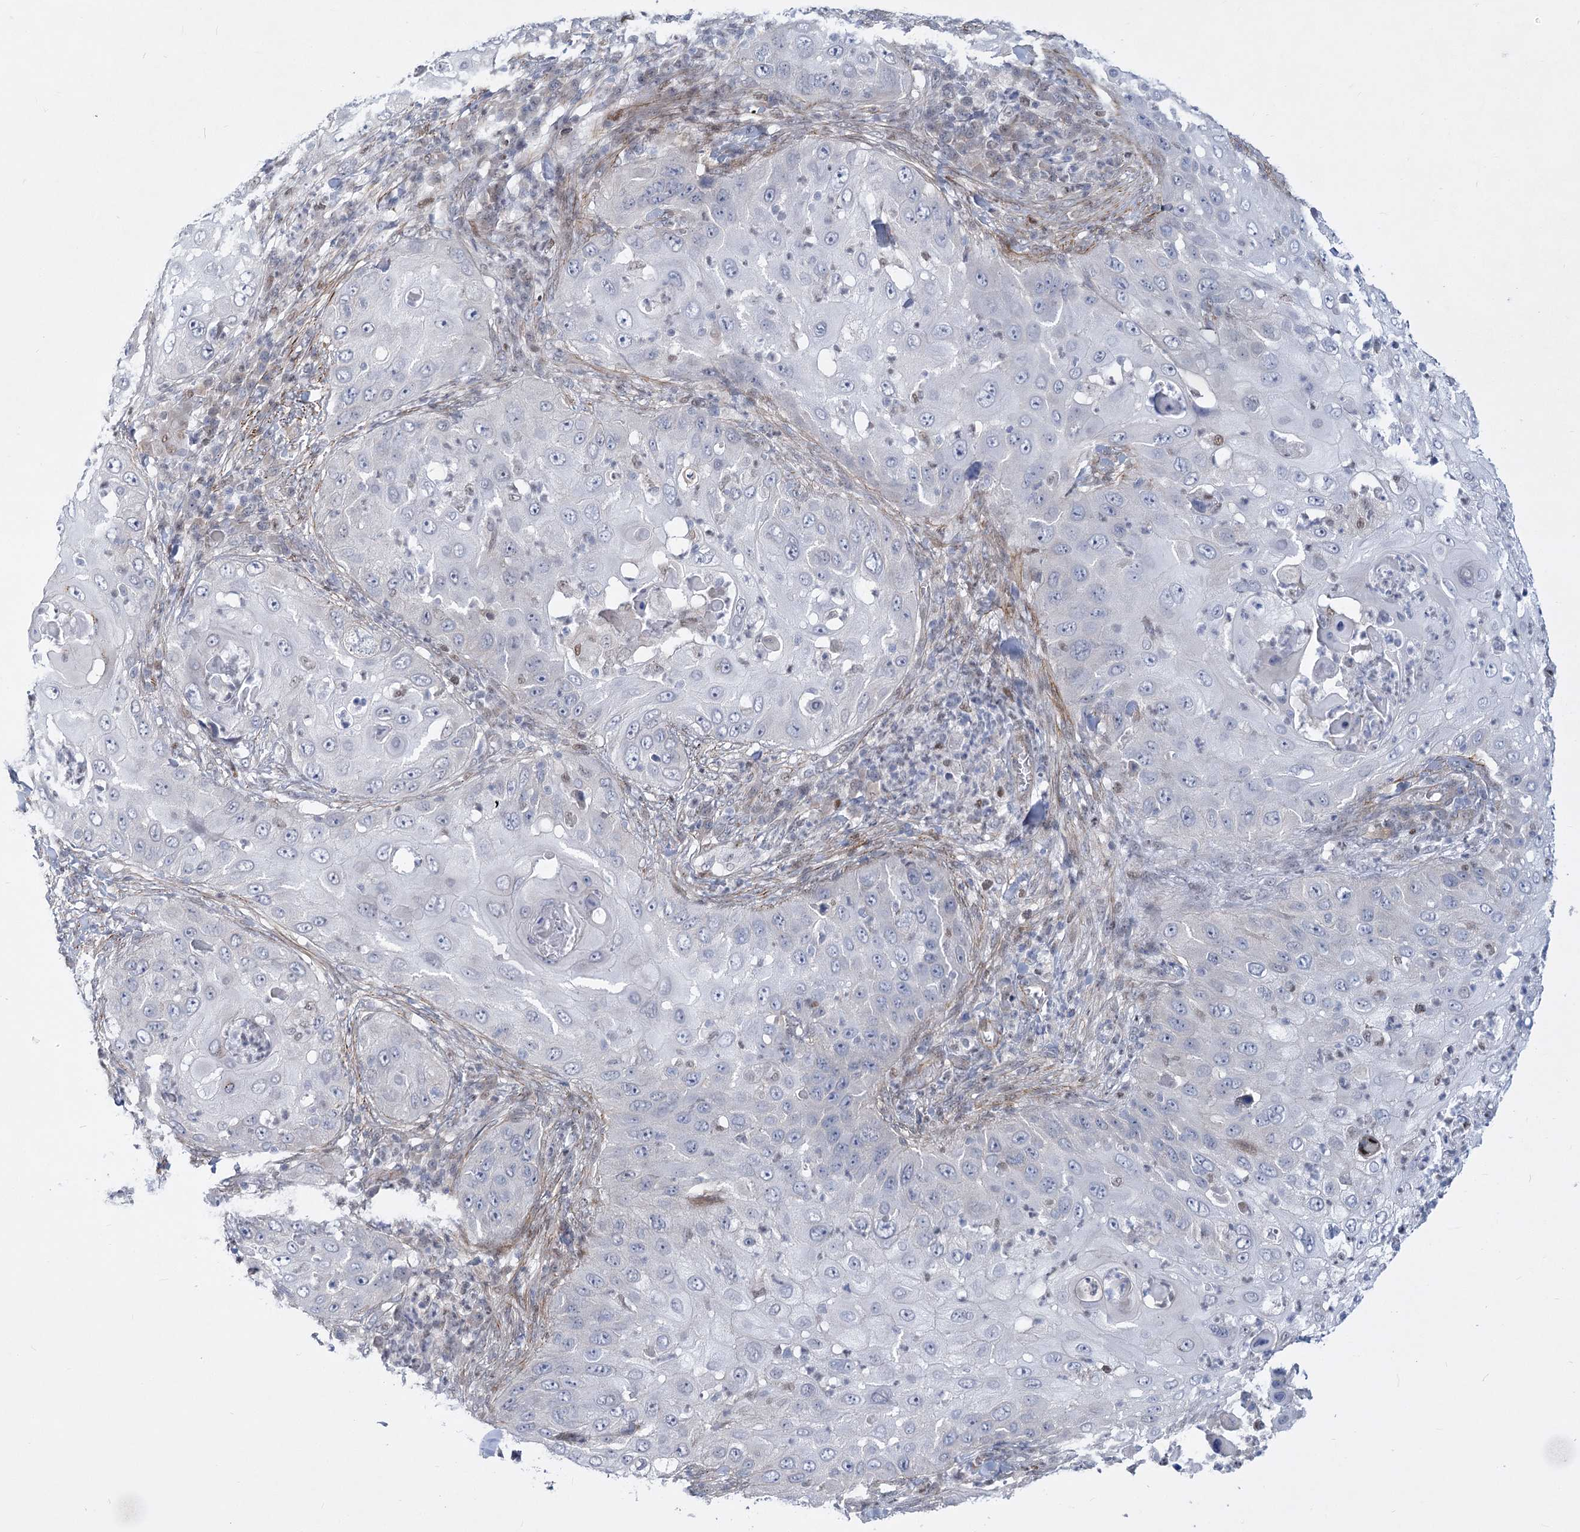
{"staining": {"intensity": "negative", "quantity": "none", "location": "none"}, "tissue": "skin cancer", "cell_type": "Tumor cells", "image_type": "cancer", "snomed": [{"axis": "morphology", "description": "Squamous cell carcinoma, NOS"}, {"axis": "topography", "description": "Skin"}], "caption": "Skin squamous cell carcinoma stained for a protein using immunohistochemistry reveals no staining tumor cells.", "gene": "ARSI", "patient": {"sex": "female", "age": 44}}